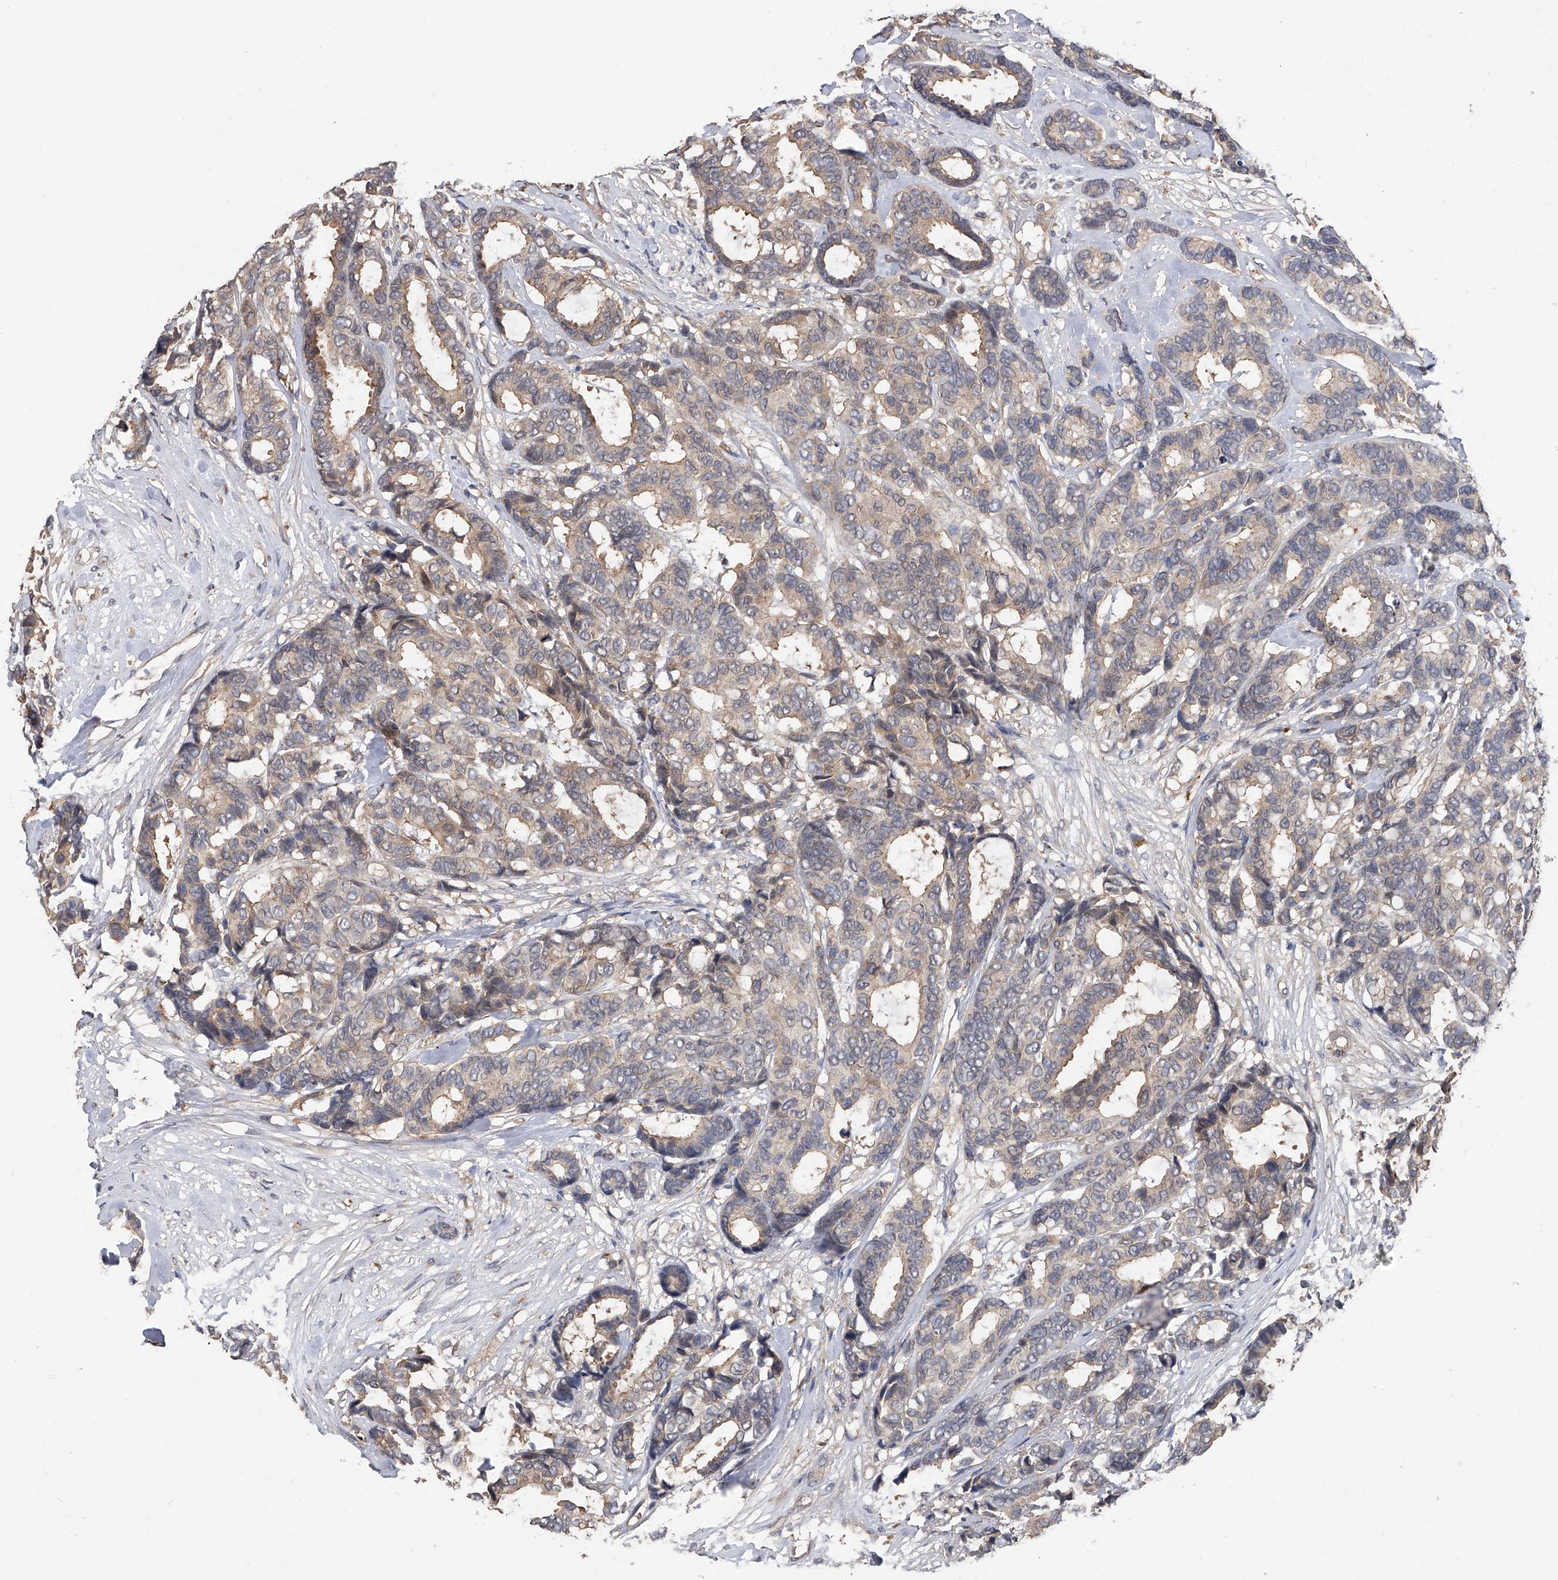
{"staining": {"intensity": "weak", "quantity": "<25%", "location": "cytoplasmic/membranous"}, "tissue": "breast cancer", "cell_type": "Tumor cells", "image_type": "cancer", "snomed": [{"axis": "morphology", "description": "Duct carcinoma"}, {"axis": "topography", "description": "Breast"}], "caption": "Immunohistochemical staining of human invasive ductal carcinoma (breast) exhibits no significant expression in tumor cells.", "gene": "CFAP298", "patient": {"sex": "female", "age": 87}}